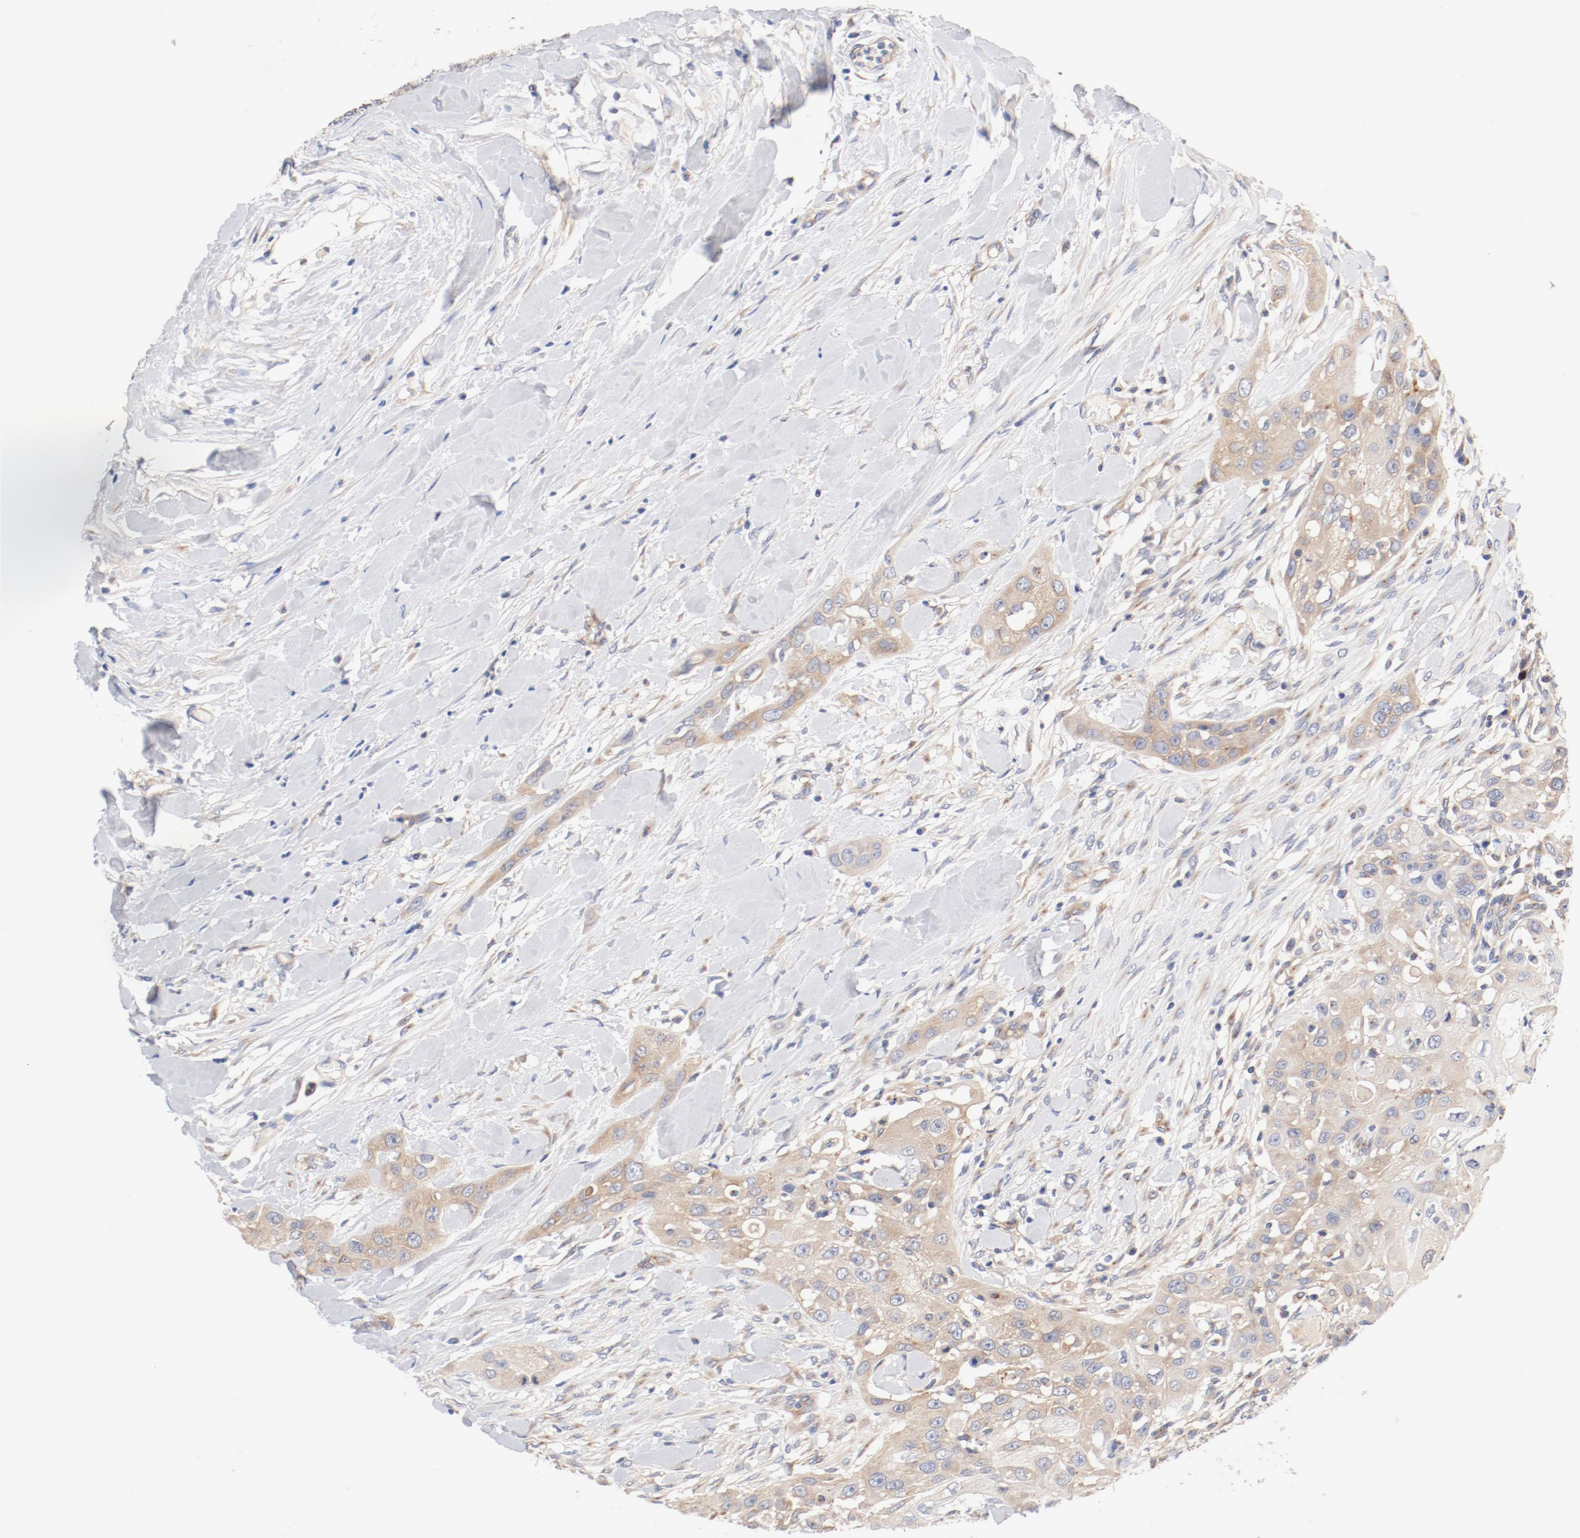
{"staining": {"intensity": "weak", "quantity": "25%-75%", "location": "cytoplasmic/membranous"}, "tissue": "head and neck cancer", "cell_type": "Tumor cells", "image_type": "cancer", "snomed": [{"axis": "morphology", "description": "Neoplasm, malignant, NOS"}, {"axis": "topography", "description": "Salivary gland"}, {"axis": "topography", "description": "Head-Neck"}], "caption": "Approximately 25%-75% of tumor cells in human head and neck cancer exhibit weak cytoplasmic/membranous protein positivity as visualized by brown immunohistochemical staining.", "gene": "DYNC1H1", "patient": {"sex": "male", "age": 43}}